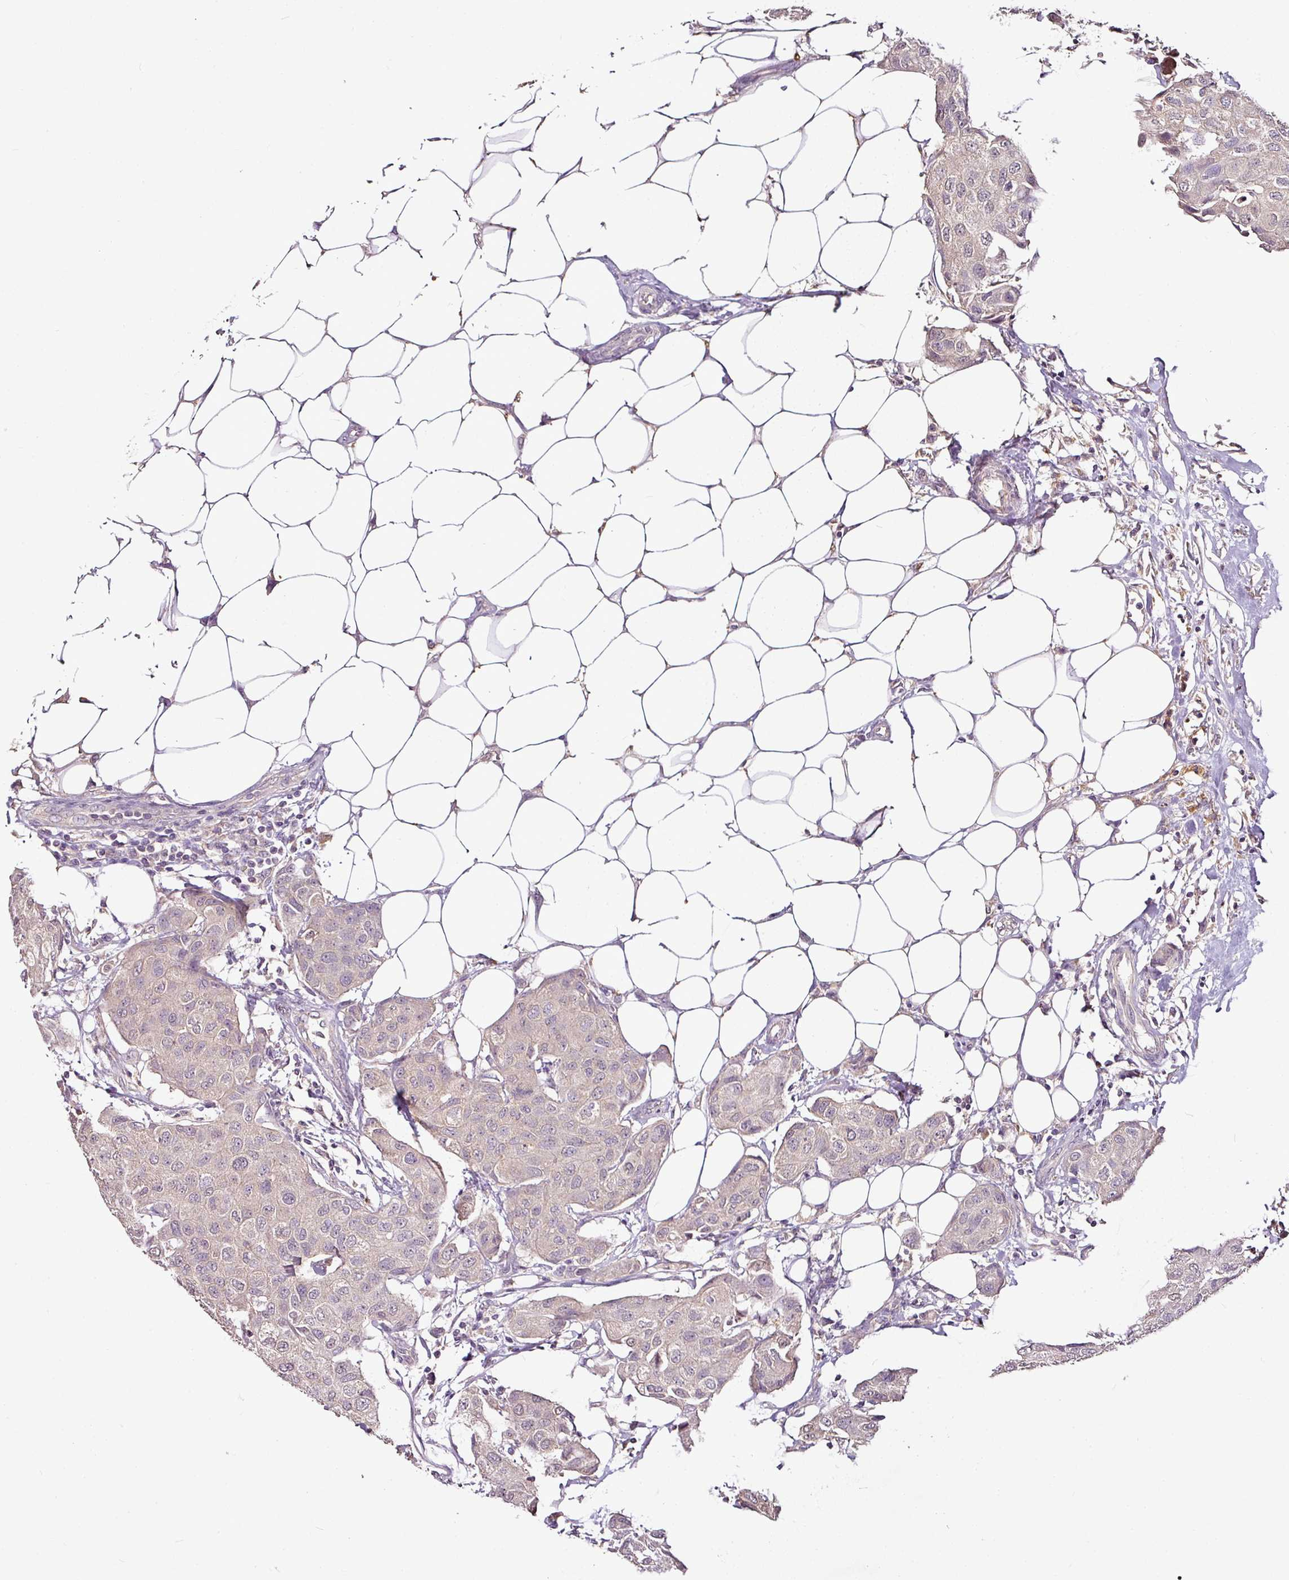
{"staining": {"intensity": "negative", "quantity": "none", "location": "none"}, "tissue": "breast cancer", "cell_type": "Tumor cells", "image_type": "cancer", "snomed": [{"axis": "morphology", "description": "Duct carcinoma"}, {"axis": "topography", "description": "Breast"}, {"axis": "topography", "description": "Lymph node"}], "caption": "The immunohistochemistry (IHC) histopathology image has no significant staining in tumor cells of breast cancer (invasive ductal carcinoma) tissue. (DAB immunohistochemistry (IHC), high magnification).", "gene": "RPL38", "patient": {"sex": "female", "age": 80}}